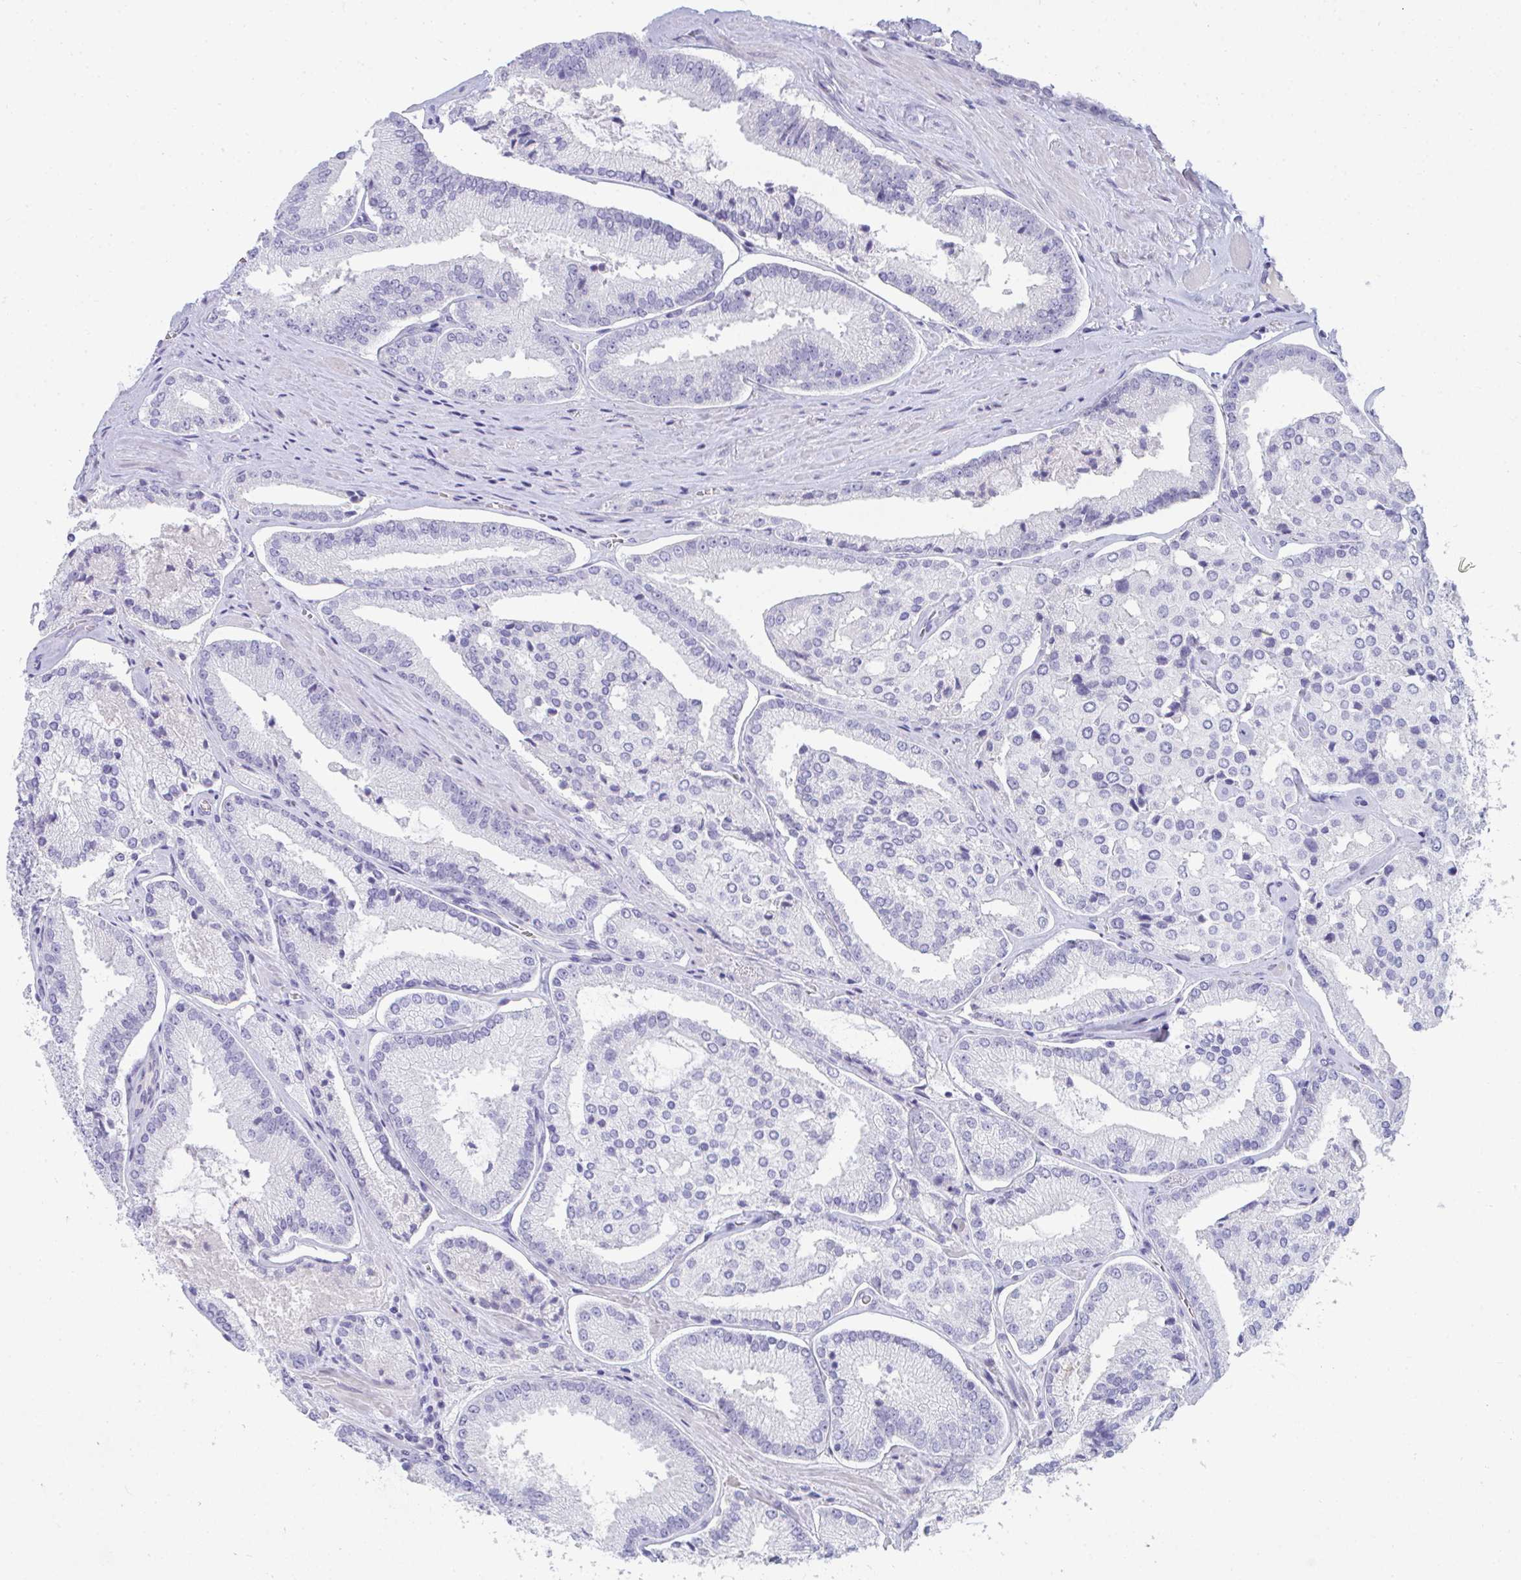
{"staining": {"intensity": "negative", "quantity": "none", "location": "none"}, "tissue": "prostate cancer", "cell_type": "Tumor cells", "image_type": "cancer", "snomed": [{"axis": "morphology", "description": "Adenocarcinoma, High grade"}, {"axis": "topography", "description": "Prostate"}], "caption": "Tumor cells are negative for brown protein staining in prostate high-grade adenocarcinoma.", "gene": "TTC30B", "patient": {"sex": "male", "age": 73}}